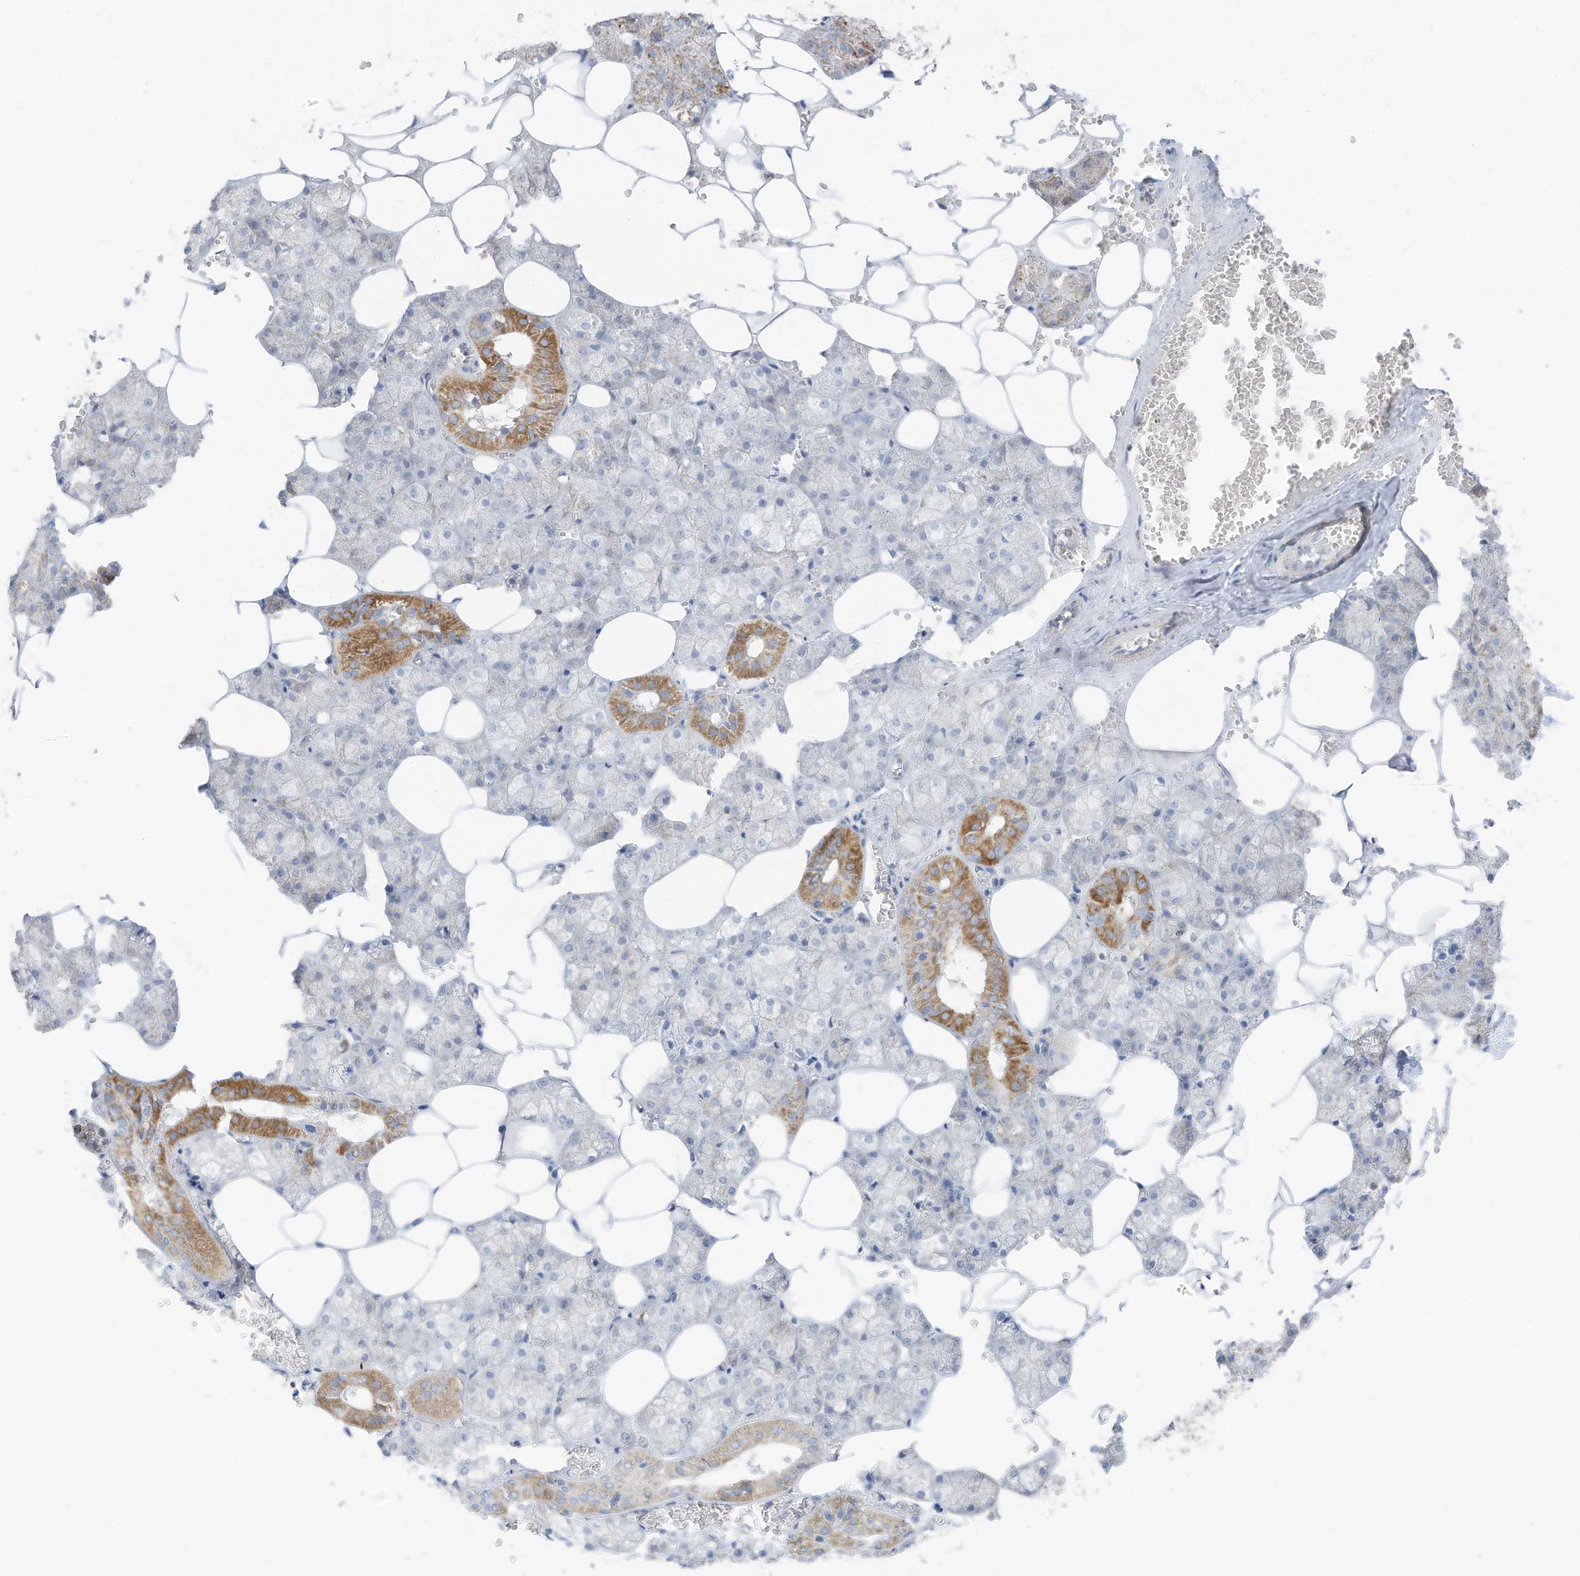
{"staining": {"intensity": "moderate", "quantity": "<25%", "location": "cytoplasmic/membranous"}, "tissue": "salivary gland", "cell_type": "Glandular cells", "image_type": "normal", "snomed": [{"axis": "morphology", "description": "Normal tissue, NOS"}, {"axis": "topography", "description": "Salivary gland"}], "caption": "Protein expression analysis of normal human salivary gland reveals moderate cytoplasmic/membranous expression in approximately <25% of glandular cells. The staining was performed using DAB (3,3'-diaminobenzidine) to visualize the protein expression in brown, while the nuclei were stained in blue with hematoxylin (Magnification: 20x).", "gene": "ETHE1", "patient": {"sex": "male", "age": 62}}